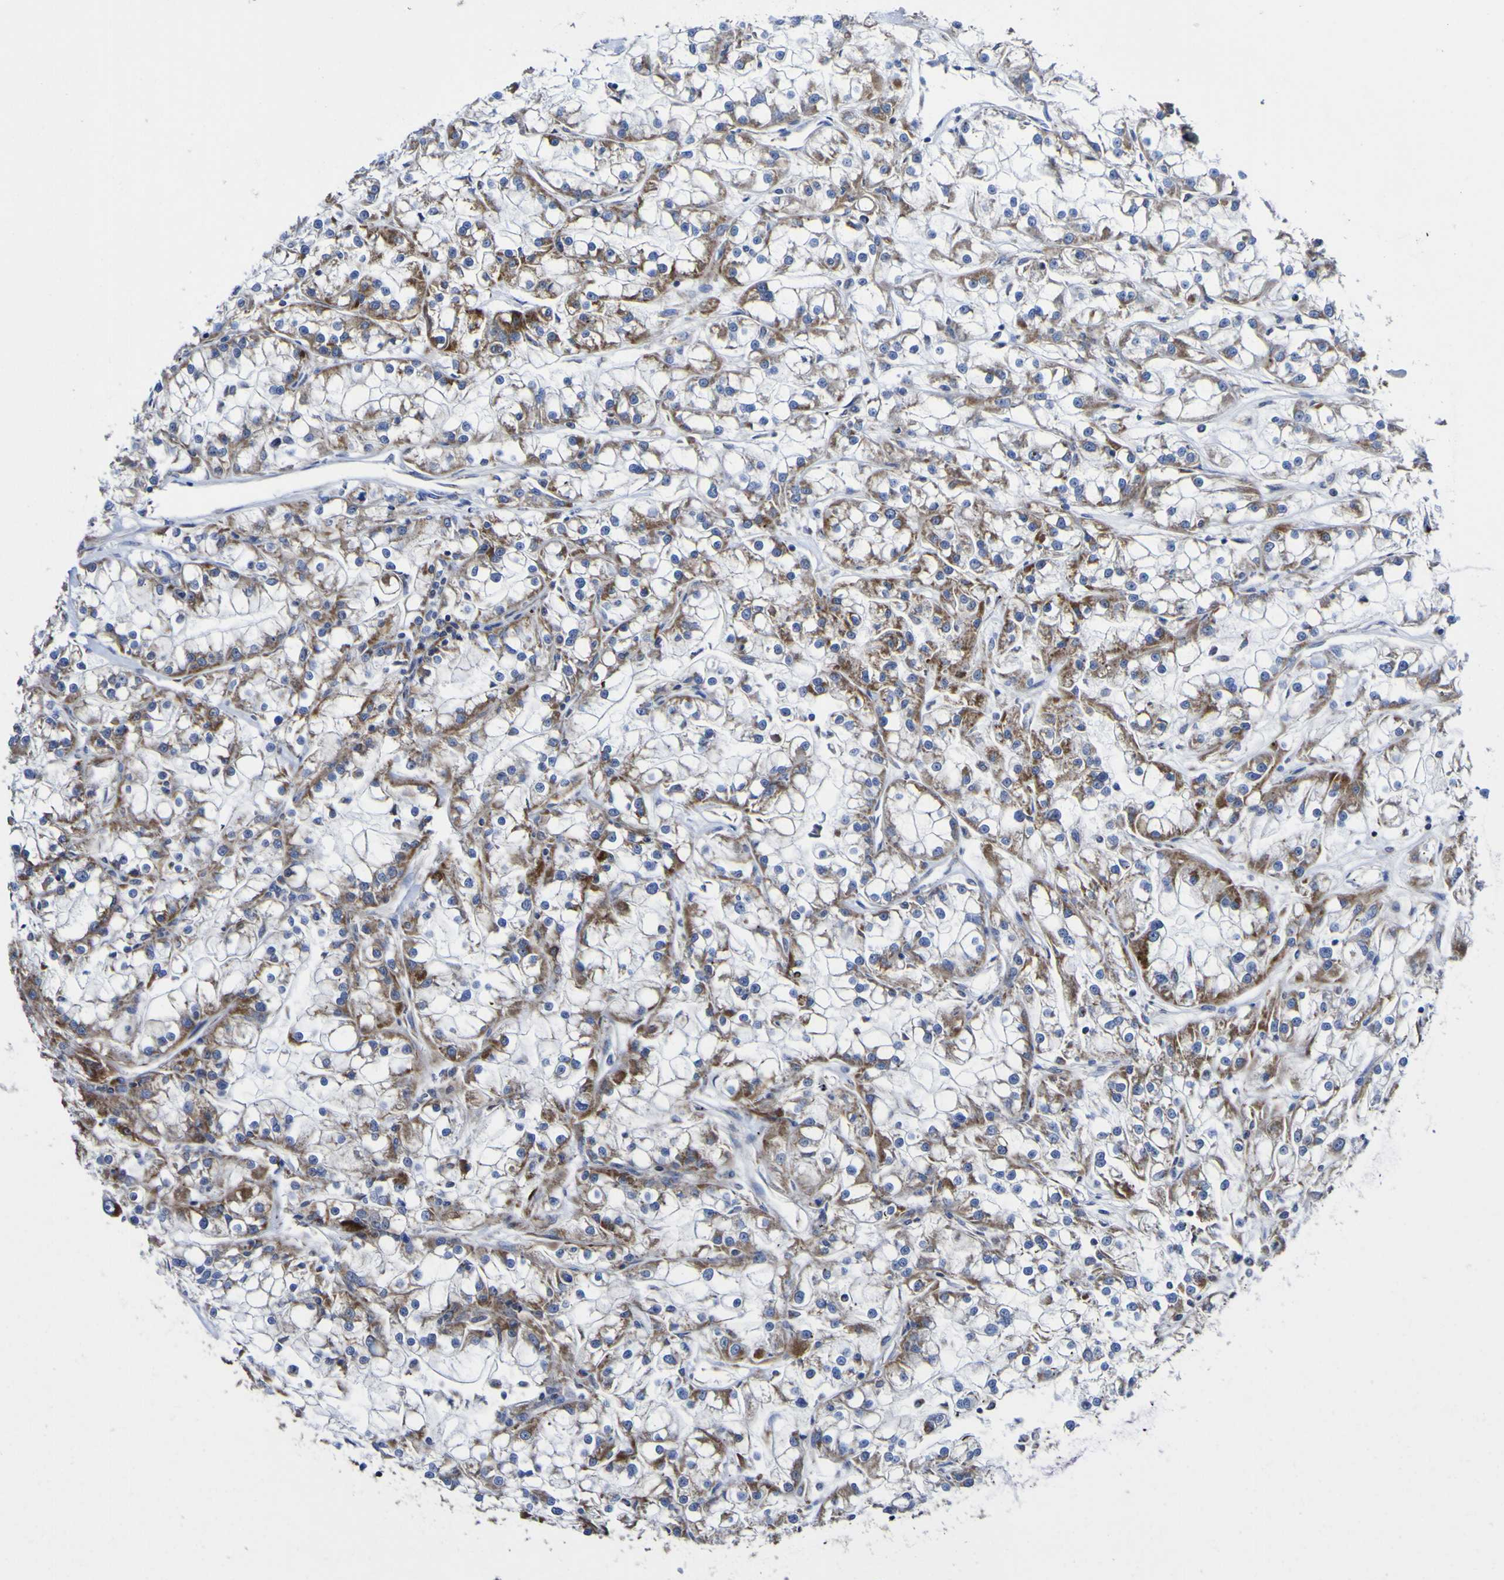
{"staining": {"intensity": "moderate", "quantity": "25%-75%", "location": "cytoplasmic/membranous"}, "tissue": "renal cancer", "cell_type": "Tumor cells", "image_type": "cancer", "snomed": [{"axis": "morphology", "description": "Adenocarcinoma, NOS"}, {"axis": "topography", "description": "Kidney"}], "caption": "Immunohistochemistry of adenocarcinoma (renal) displays medium levels of moderate cytoplasmic/membranous positivity in approximately 25%-75% of tumor cells.", "gene": "CCDC90B", "patient": {"sex": "female", "age": 52}}